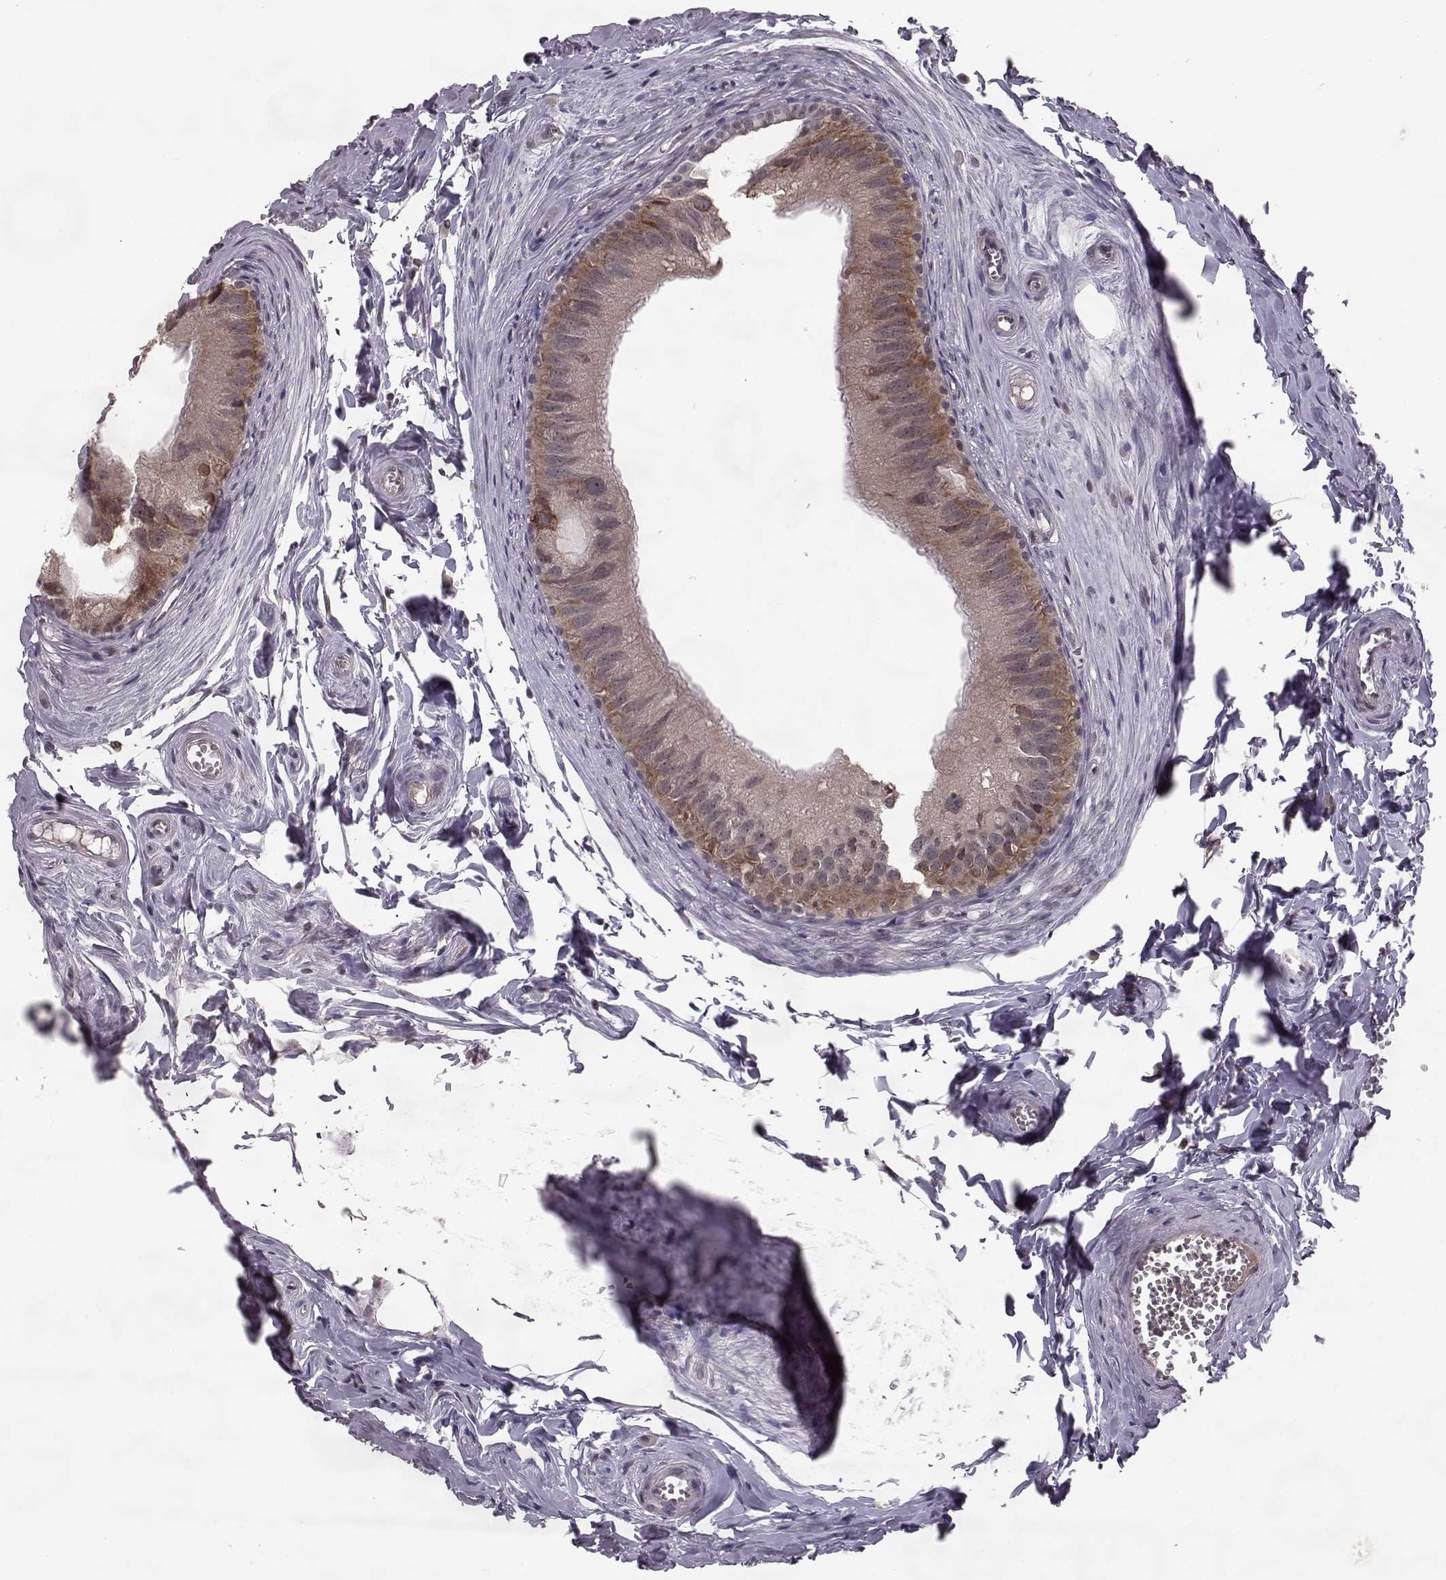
{"staining": {"intensity": "moderate", "quantity": ">75%", "location": "cytoplasmic/membranous"}, "tissue": "epididymis", "cell_type": "Glandular cells", "image_type": "normal", "snomed": [{"axis": "morphology", "description": "Normal tissue, NOS"}, {"axis": "topography", "description": "Epididymis"}], "caption": "Epididymis stained with immunohistochemistry (IHC) reveals moderate cytoplasmic/membranous positivity in approximately >75% of glandular cells. The staining is performed using DAB (3,3'-diaminobenzidine) brown chromogen to label protein expression. The nuclei are counter-stained blue using hematoxylin.", "gene": "ELOVL5", "patient": {"sex": "male", "age": 45}}